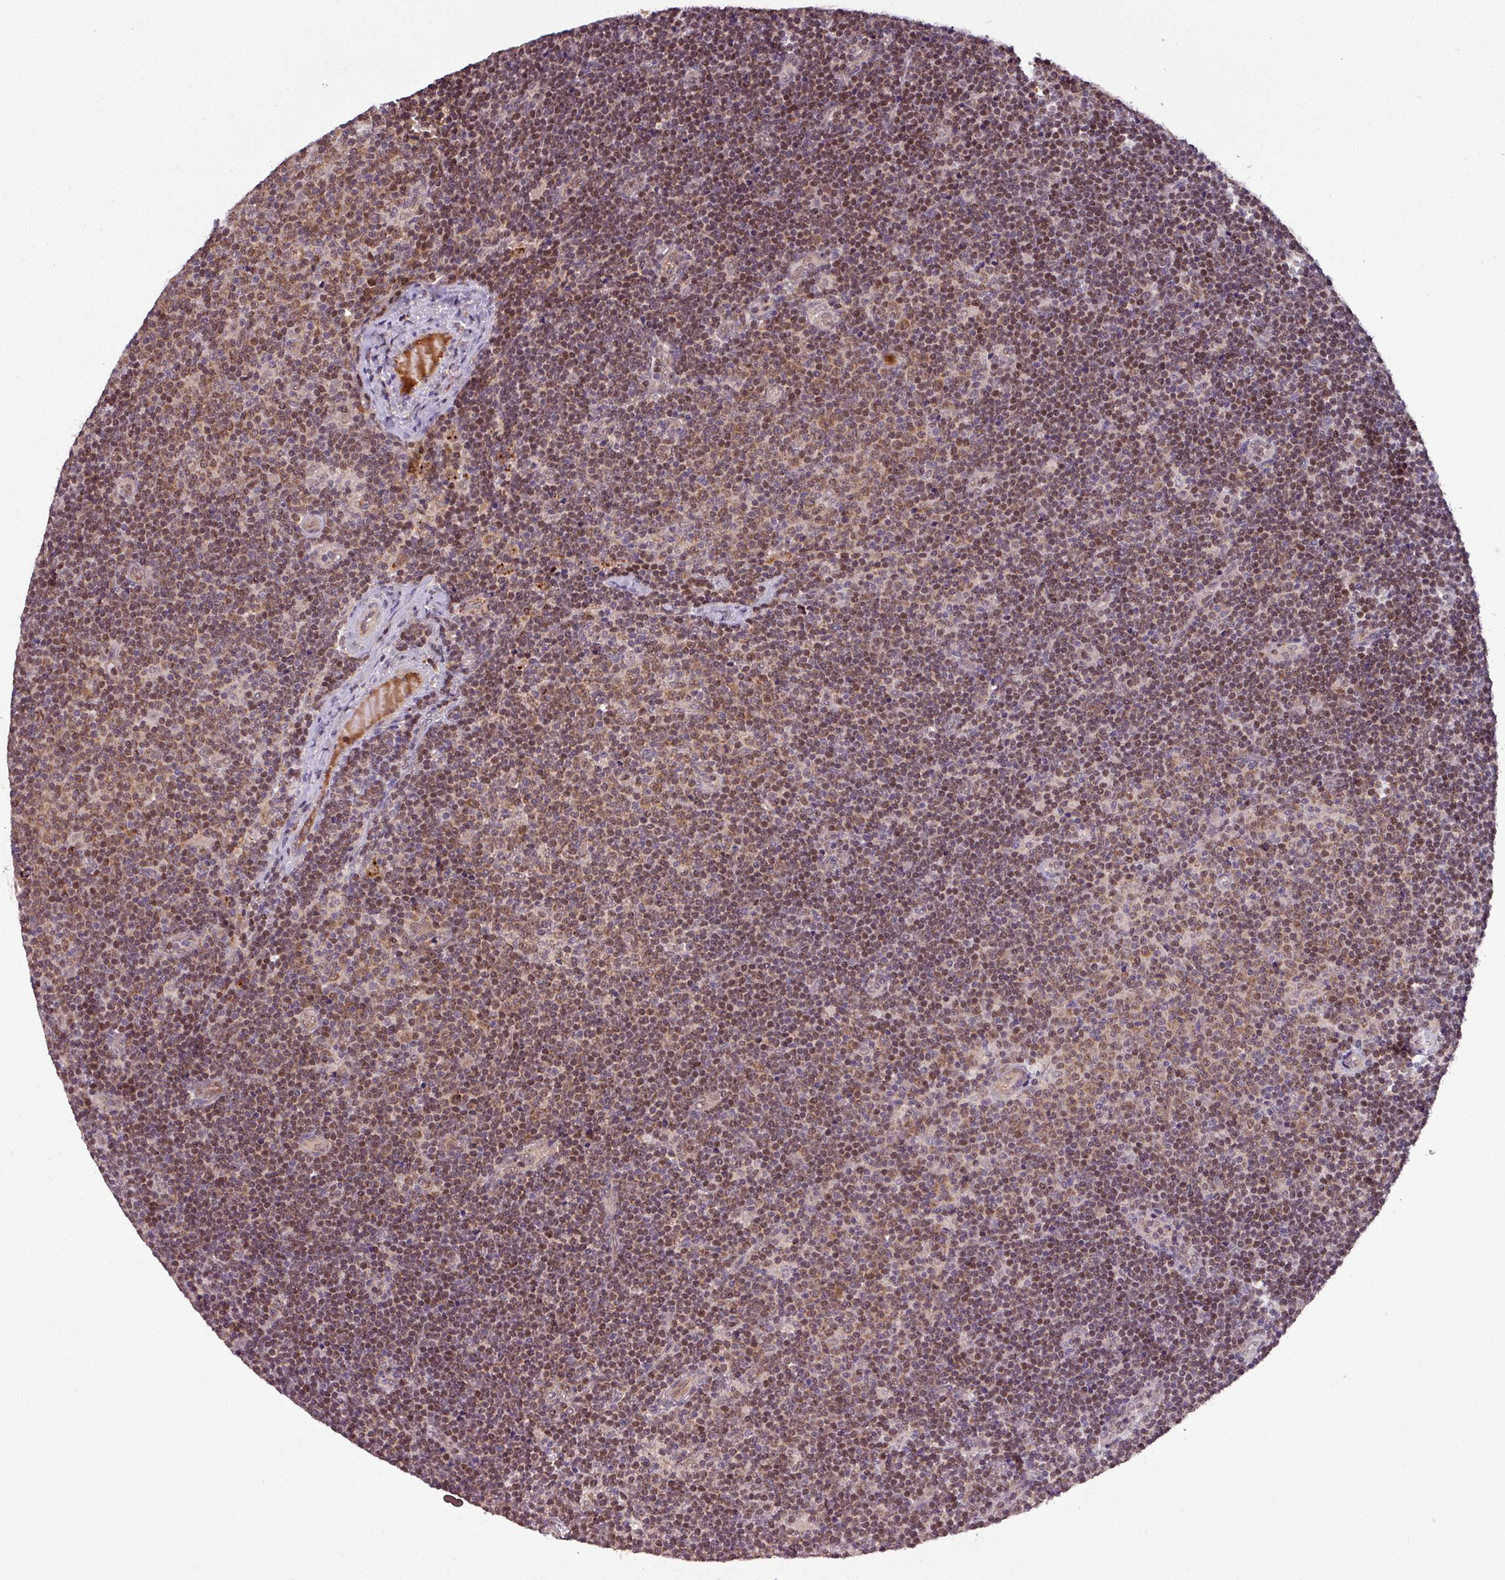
{"staining": {"intensity": "moderate", "quantity": ">75%", "location": "cytoplasmic/membranous,nuclear"}, "tissue": "lymphoma", "cell_type": "Tumor cells", "image_type": "cancer", "snomed": [{"axis": "morphology", "description": "Malignant lymphoma, non-Hodgkin's type, Low grade"}, {"axis": "topography", "description": "Lymph node"}], "caption": "Protein analysis of malignant lymphoma, non-Hodgkin's type (low-grade) tissue displays moderate cytoplasmic/membranous and nuclear staining in approximately >75% of tumor cells.", "gene": "PUS1", "patient": {"sex": "male", "age": 48}}